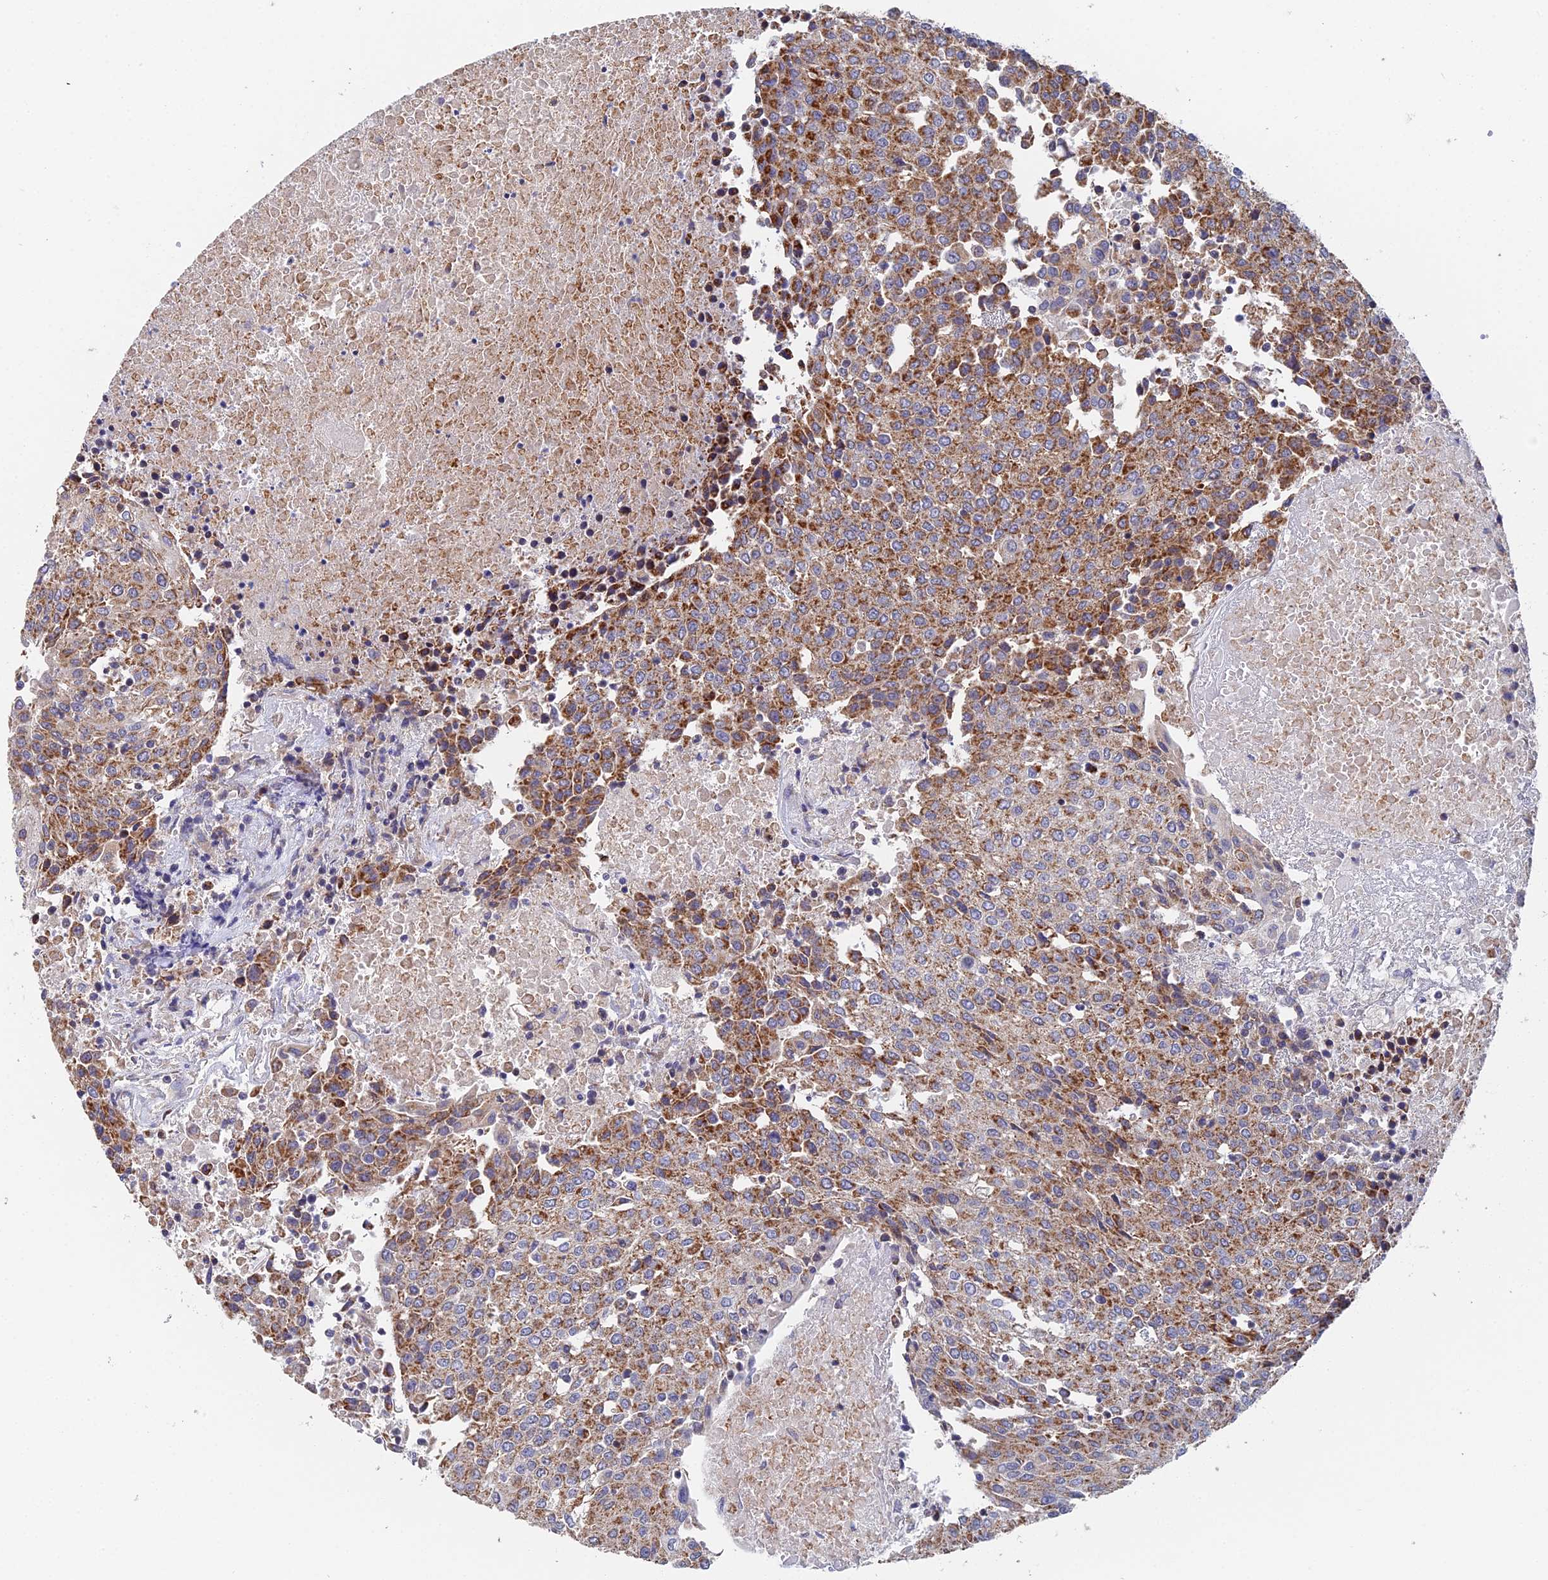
{"staining": {"intensity": "moderate", "quantity": ">75%", "location": "cytoplasmic/membranous"}, "tissue": "urothelial cancer", "cell_type": "Tumor cells", "image_type": "cancer", "snomed": [{"axis": "morphology", "description": "Urothelial carcinoma, High grade"}, {"axis": "topography", "description": "Urinary bladder"}], "caption": "Protein analysis of urothelial cancer tissue demonstrates moderate cytoplasmic/membranous staining in approximately >75% of tumor cells.", "gene": "ECSIT", "patient": {"sex": "female", "age": 85}}